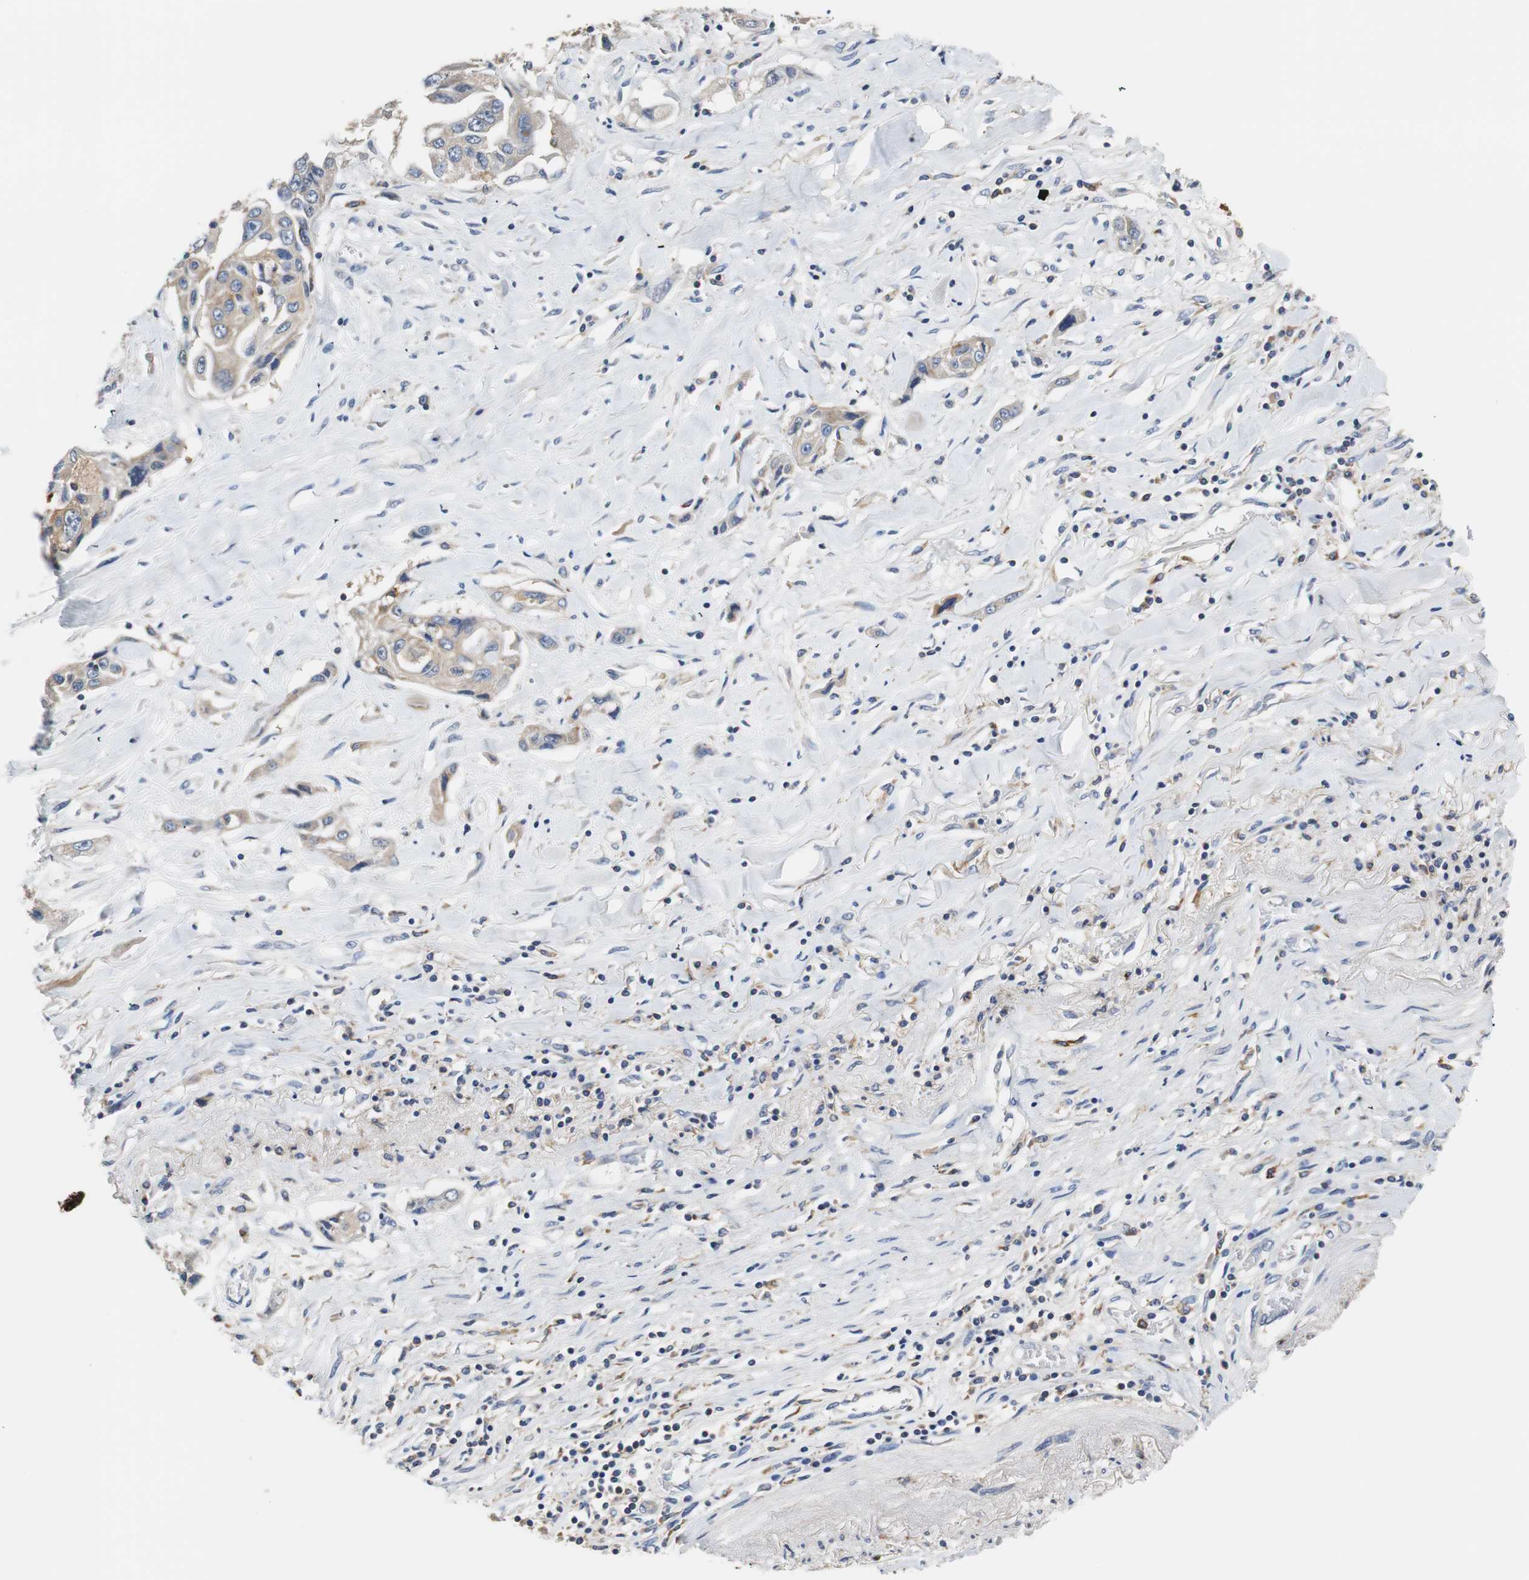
{"staining": {"intensity": "weak", "quantity": ">75%", "location": "cytoplasmic/membranous"}, "tissue": "lung cancer", "cell_type": "Tumor cells", "image_type": "cancer", "snomed": [{"axis": "morphology", "description": "Squamous cell carcinoma, NOS"}, {"axis": "topography", "description": "Lung"}], "caption": "A micrograph showing weak cytoplasmic/membranous staining in approximately >75% of tumor cells in lung squamous cell carcinoma, as visualized by brown immunohistochemical staining.", "gene": "VAMP8", "patient": {"sex": "male", "age": 71}}